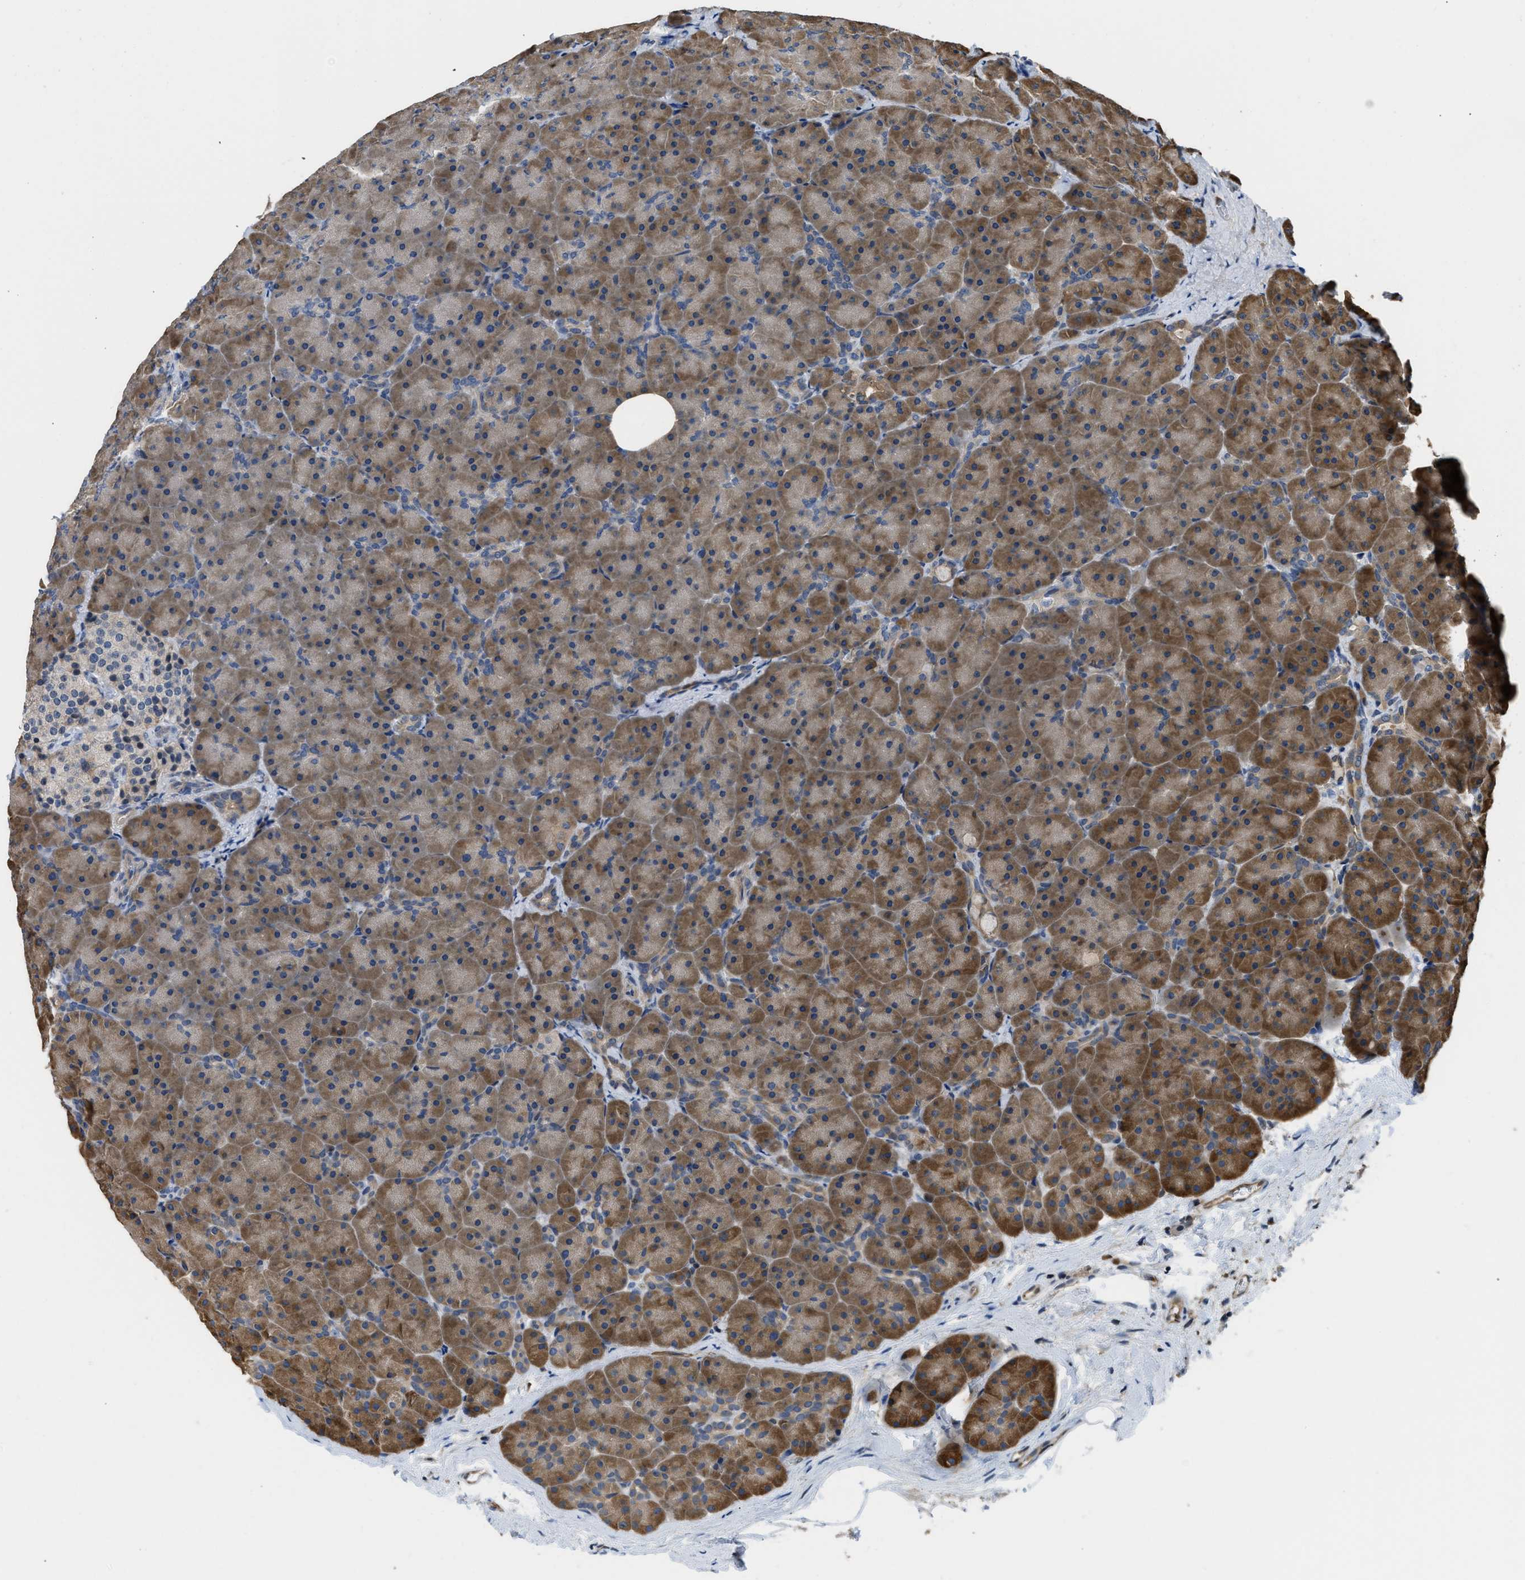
{"staining": {"intensity": "moderate", "quantity": ">75%", "location": "cytoplasmic/membranous"}, "tissue": "pancreas", "cell_type": "Exocrine glandular cells", "image_type": "normal", "snomed": [{"axis": "morphology", "description": "Normal tissue, NOS"}, {"axis": "topography", "description": "Pancreas"}], "caption": "Unremarkable pancreas exhibits moderate cytoplasmic/membranous staining in about >75% of exocrine glandular cells, visualized by immunohistochemistry.", "gene": "TES", "patient": {"sex": "male", "age": 66}}